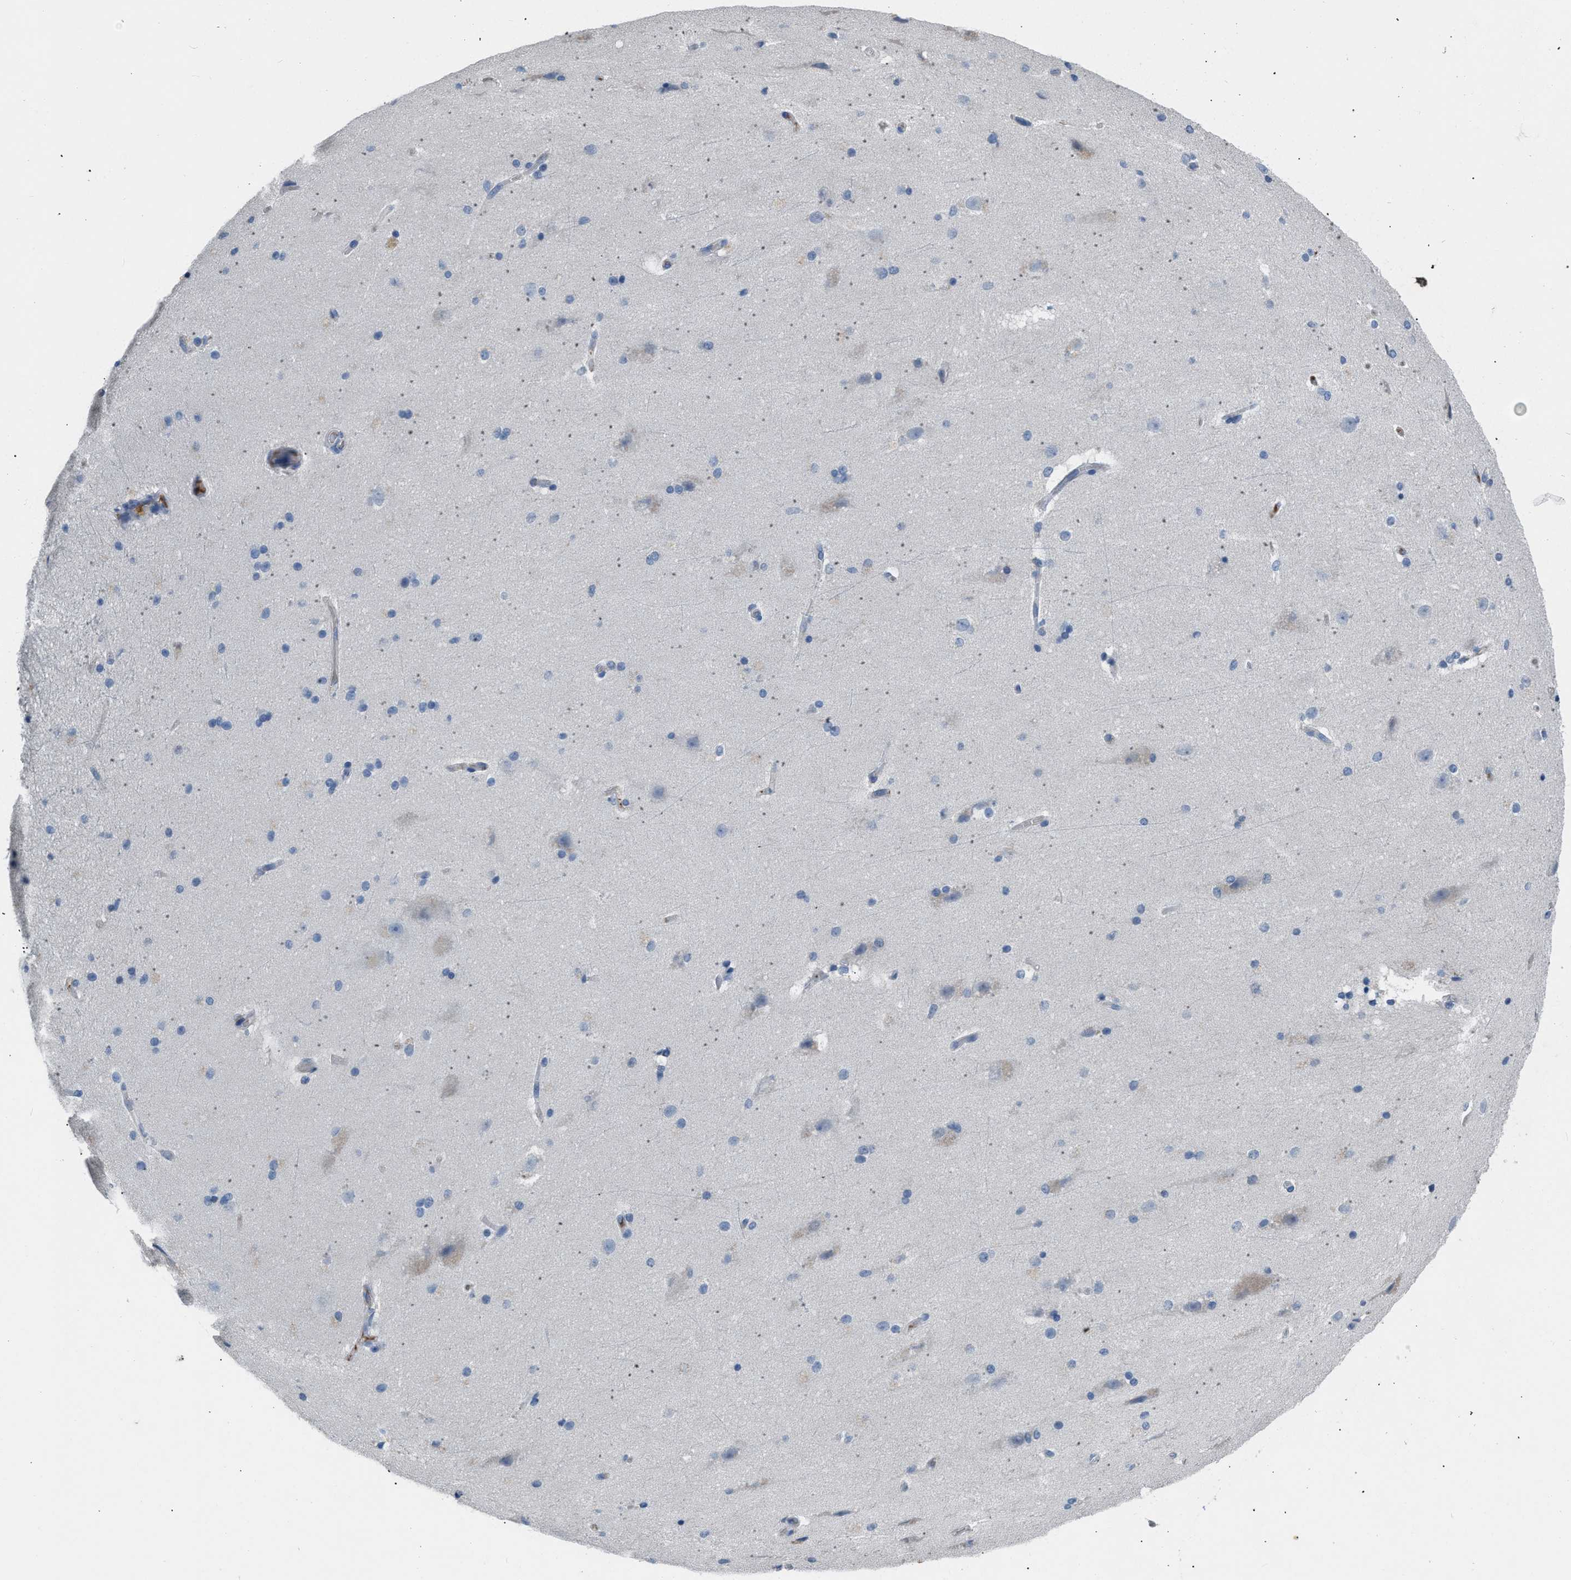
{"staining": {"intensity": "negative", "quantity": "none", "location": "none"}, "tissue": "cerebral cortex", "cell_type": "Endothelial cells", "image_type": "normal", "snomed": [{"axis": "morphology", "description": "Normal tissue, NOS"}, {"axis": "topography", "description": "Cerebral cortex"}, {"axis": "topography", "description": "Hippocampus"}], "caption": "This is a micrograph of immunohistochemistry staining of unremarkable cerebral cortex, which shows no staining in endothelial cells. (DAB immunohistochemistry (IHC), high magnification).", "gene": "STC1", "patient": {"sex": "female", "age": 19}}